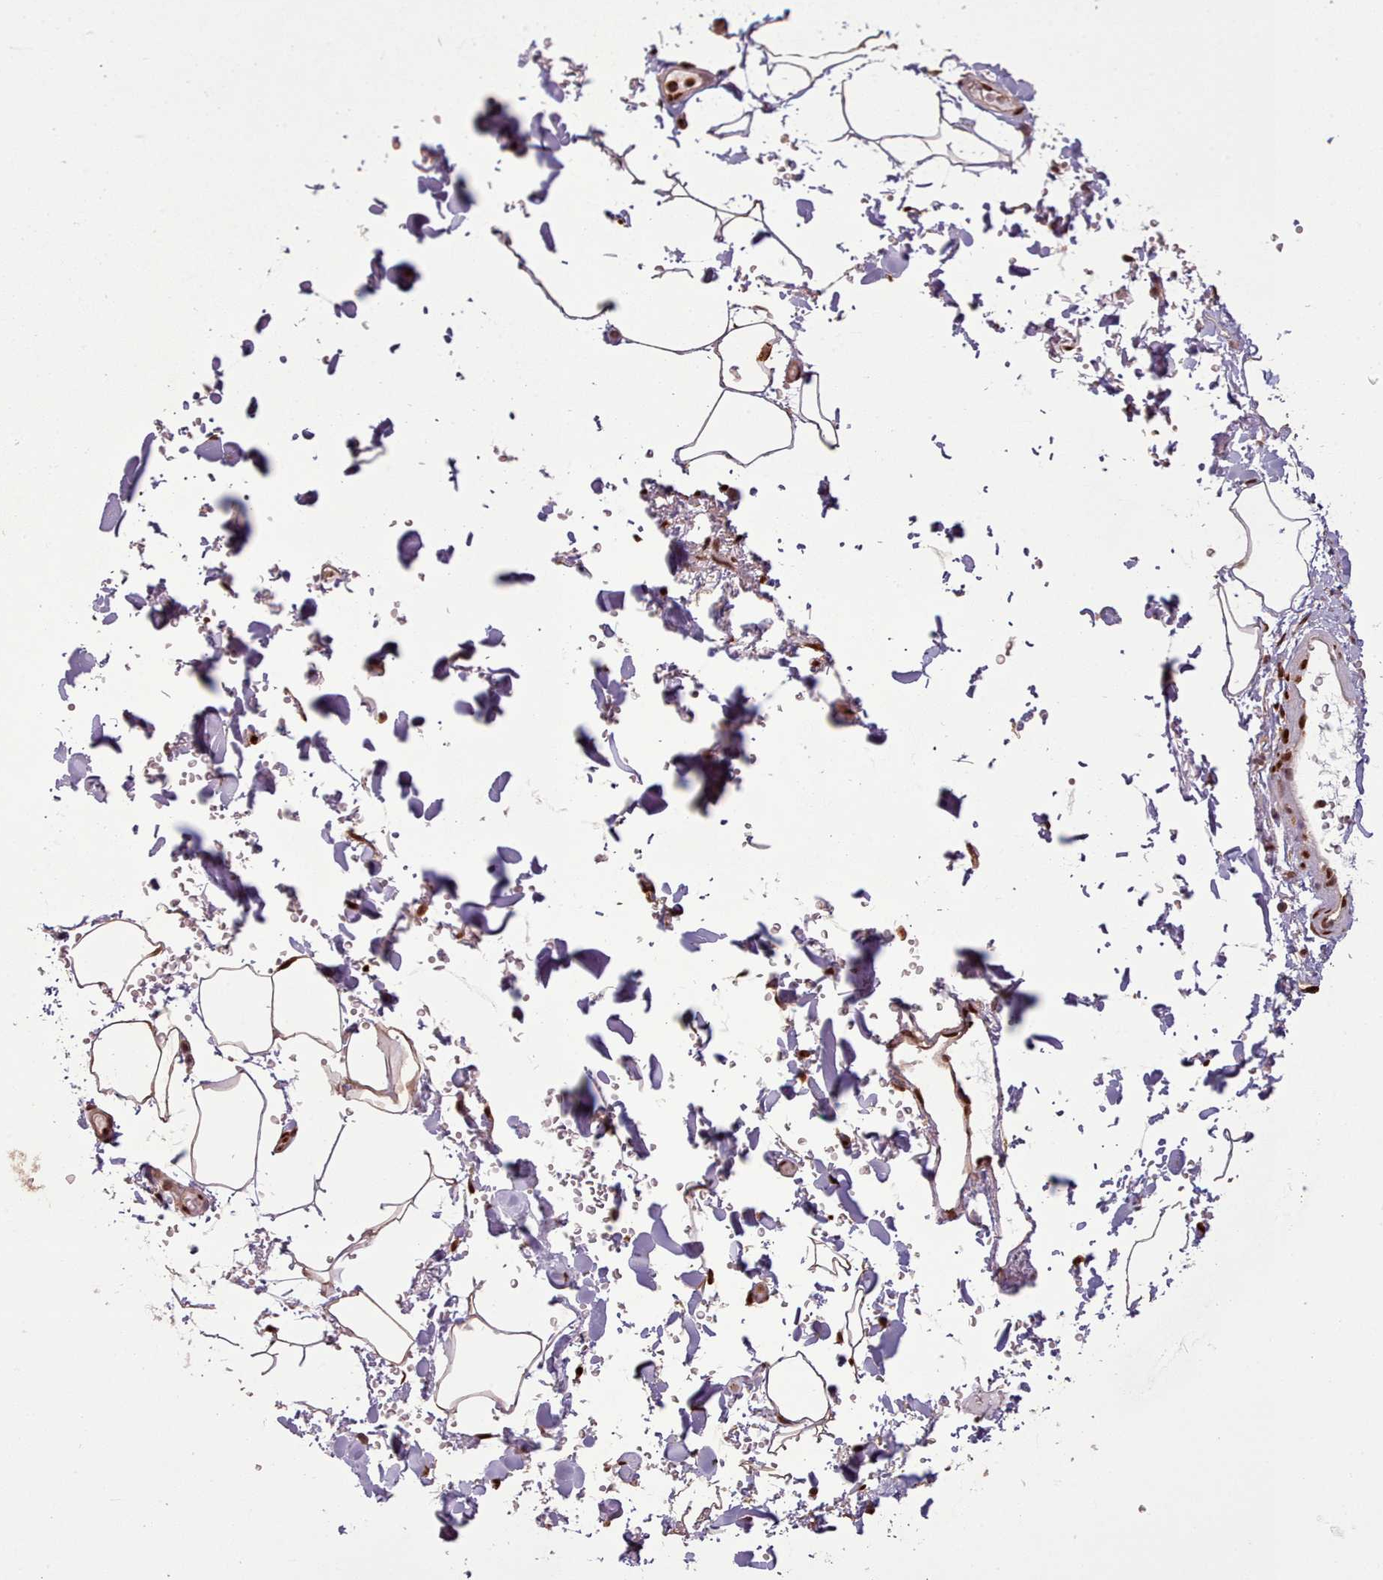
{"staining": {"intensity": "moderate", "quantity": ">75%", "location": "nuclear"}, "tissue": "adipose tissue", "cell_type": "Adipocytes", "image_type": "normal", "snomed": [{"axis": "morphology", "description": "Normal tissue, NOS"}, {"axis": "topography", "description": "Rectum"}, {"axis": "topography", "description": "Peripheral nerve tissue"}], "caption": "Approximately >75% of adipocytes in normal adipose tissue exhibit moderate nuclear protein positivity as visualized by brown immunohistochemical staining.", "gene": "RPS27A", "patient": {"sex": "female", "age": 69}}